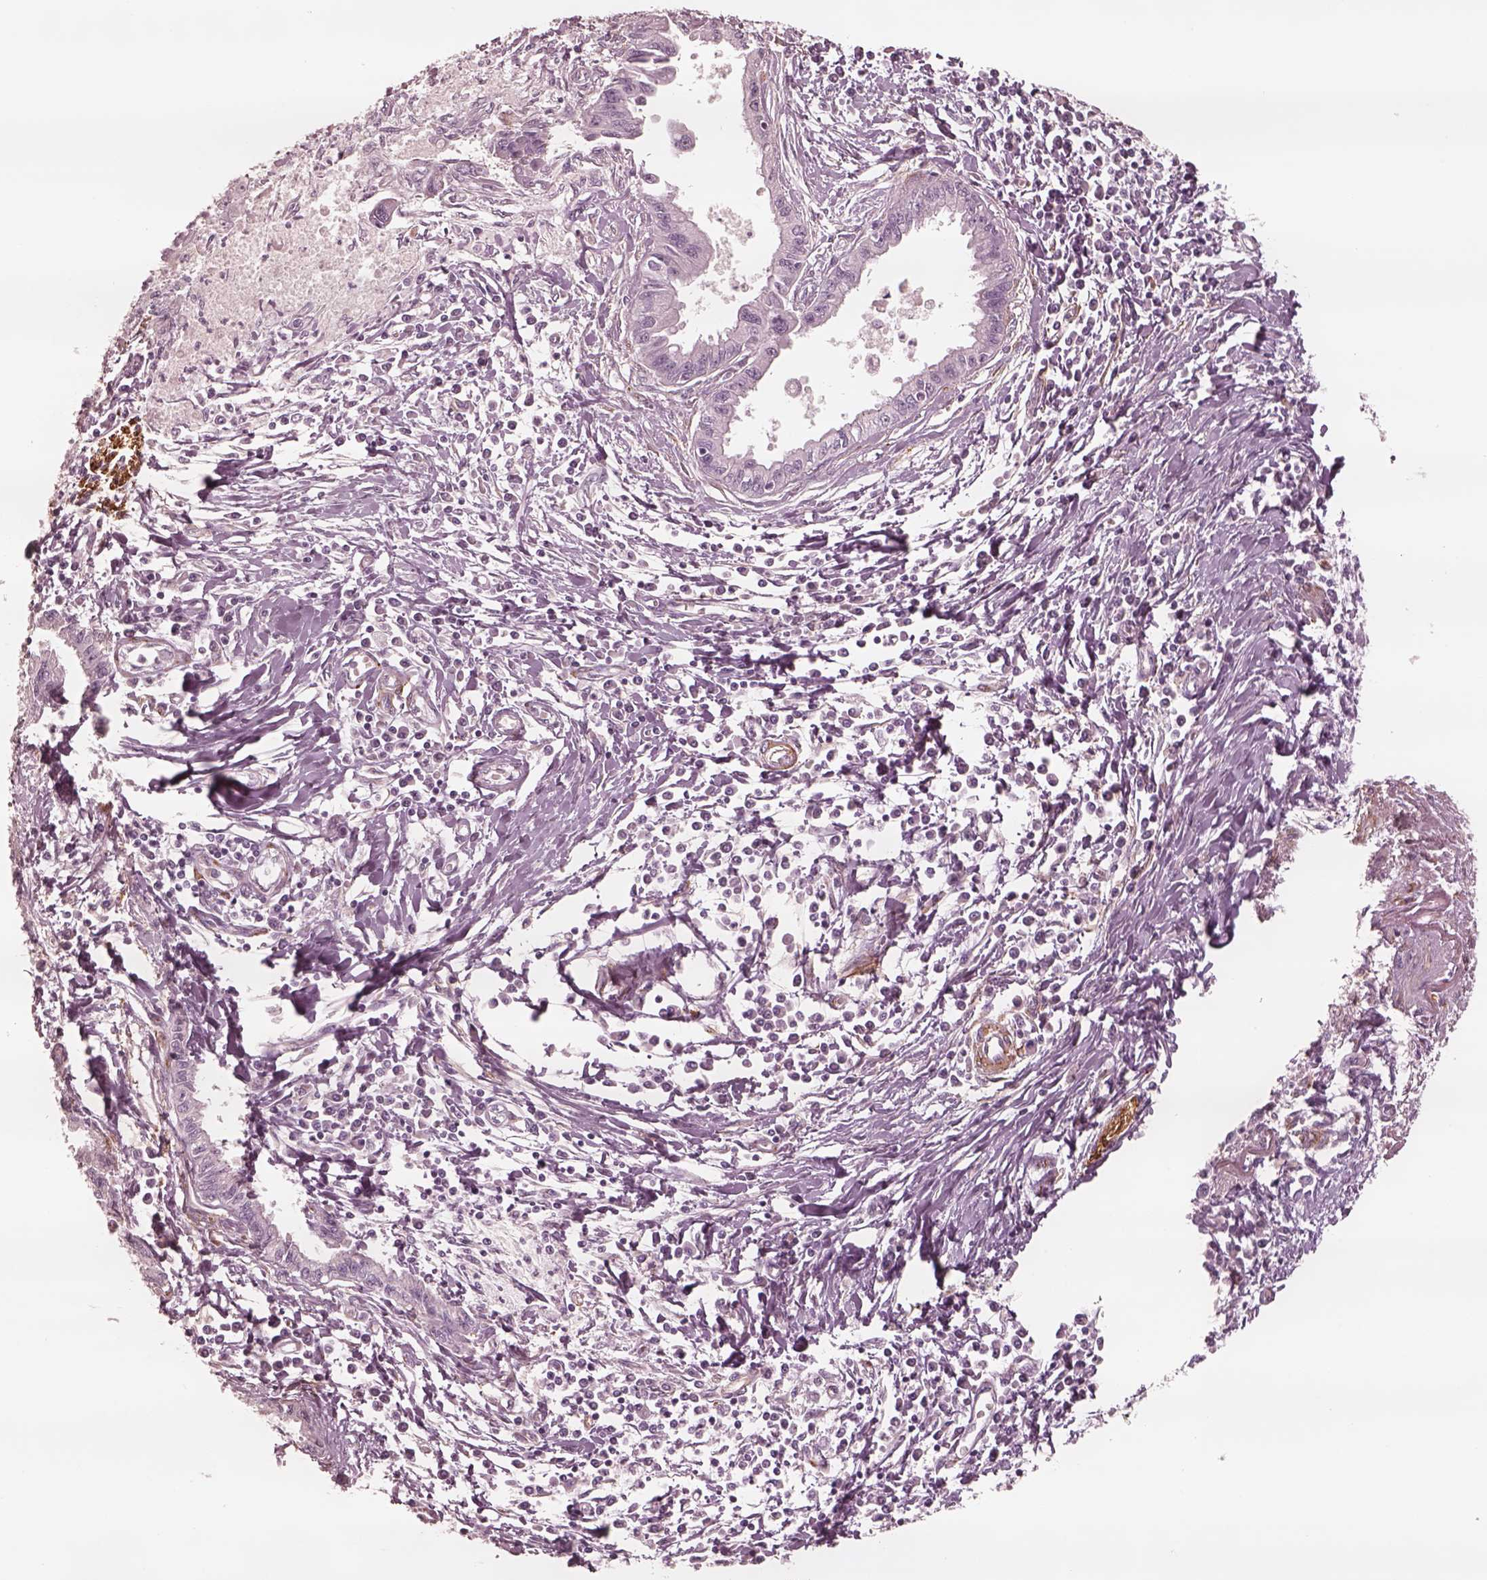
{"staining": {"intensity": "negative", "quantity": "none", "location": "none"}, "tissue": "pancreatic cancer", "cell_type": "Tumor cells", "image_type": "cancer", "snomed": [{"axis": "morphology", "description": "Adenocarcinoma, NOS"}, {"axis": "topography", "description": "Pancreas"}], "caption": "Pancreatic cancer stained for a protein using immunohistochemistry (IHC) exhibits no staining tumor cells.", "gene": "DNAAF9", "patient": {"sex": "male", "age": 72}}